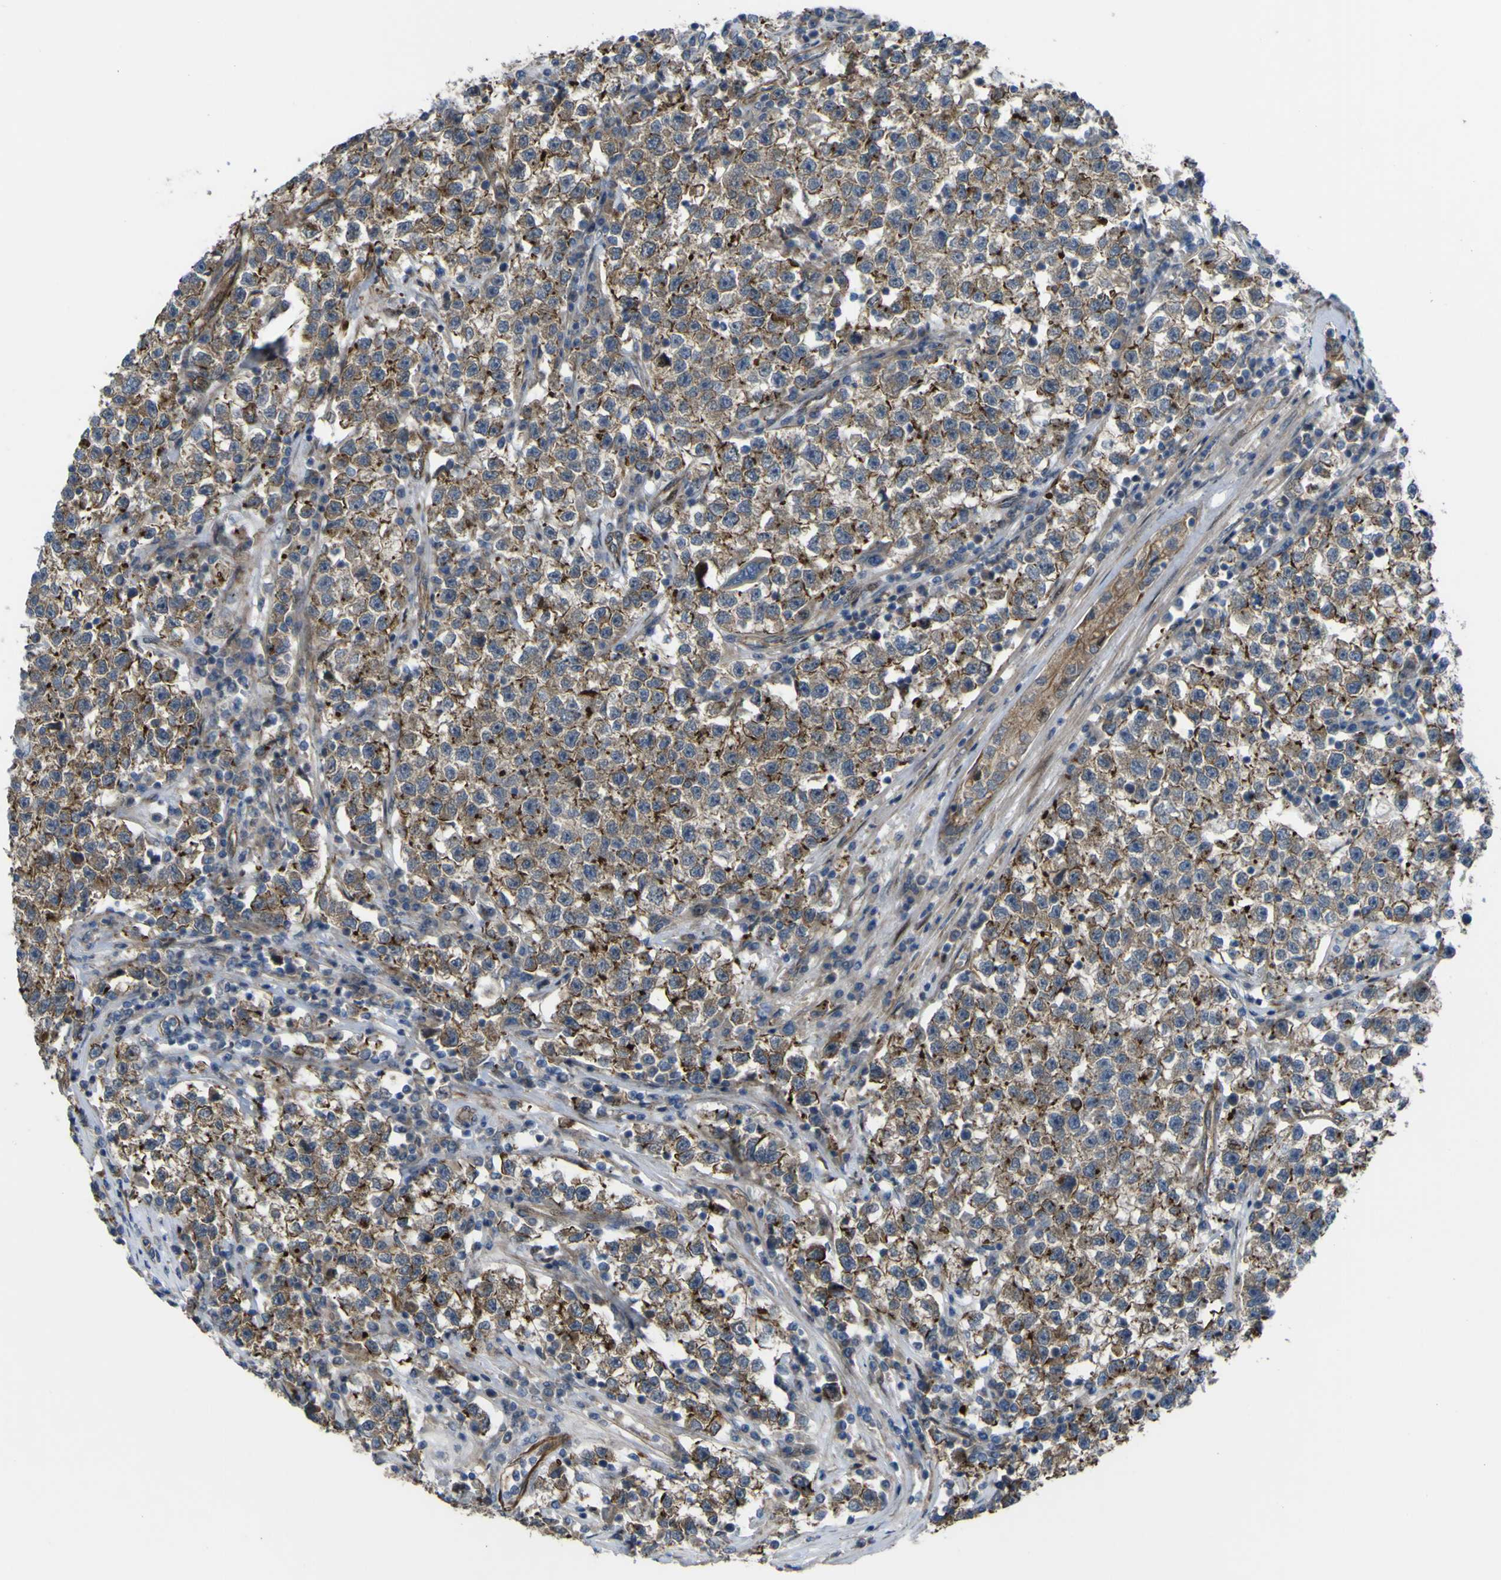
{"staining": {"intensity": "moderate", "quantity": ">75%", "location": "cytoplasmic/membranous"}, "tissue": "testis cancer", "cell_type": "Tumor cells", "image_type": "cancer", "snomed": [{"axis": "morphology", "description": "Seminoma, NOS"}, {"axis": "topography", "description": "Testis"}], "caption": "Brown immunohistochemical staining in human testis cancer (seminoma) displays moderate cytoplasmic/membranous positivity in approximately >75% of tumor cells.", "gene": "FBXO30", "patient": {"sex": "male", "age": 22}}